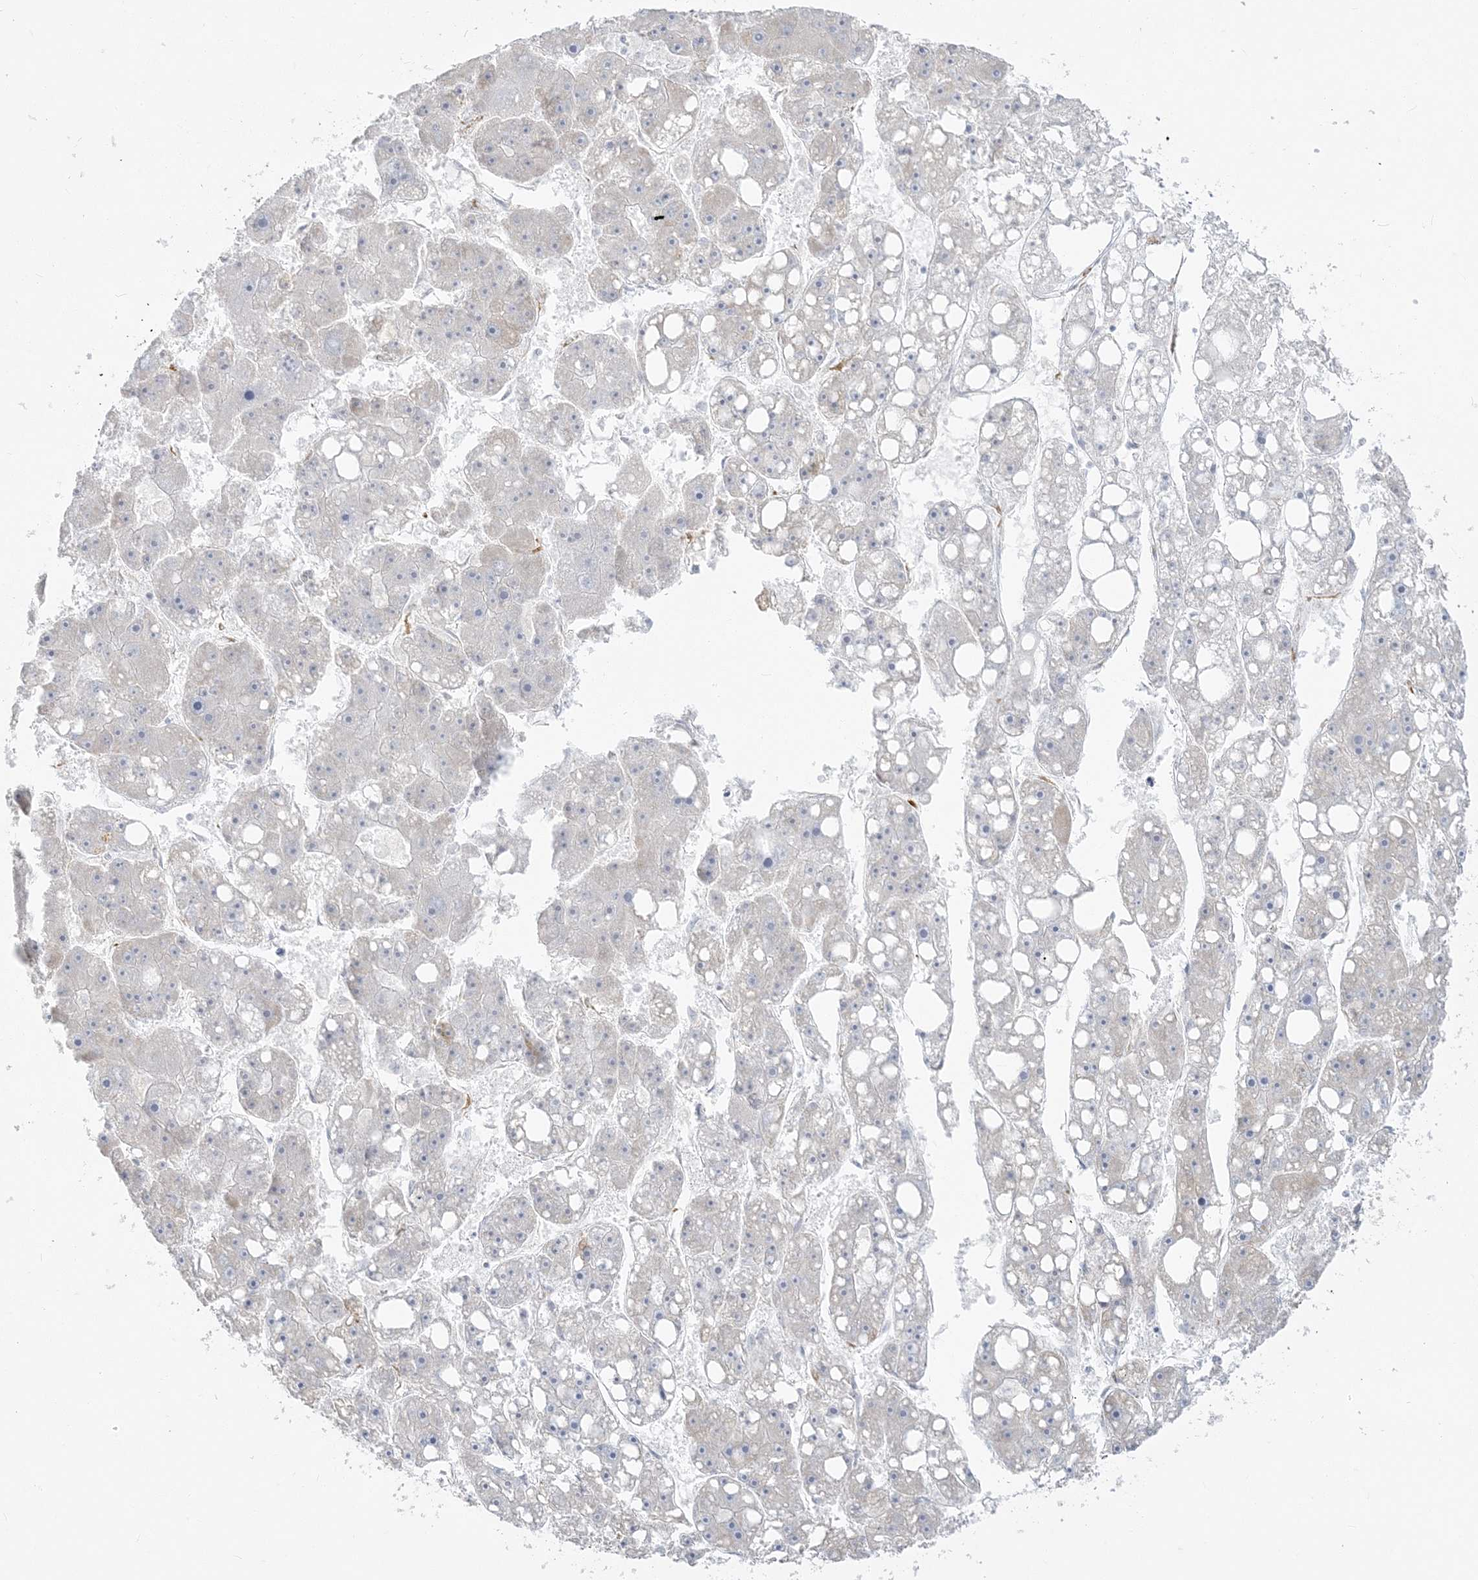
{"staining": {"intensity": "negative", "quantity": "none", "location": "none"}, "tissue": "liver cancer", "cell_type": "Tumor cells", "image_type": "cancer", "snomed": [{"axis": "morphology", "description": "Carcinoma, Hepatocellular, NOS"}, {"axis": "topography", "description": "Liver"}], "caption": "Hepatocellular carcinoma (liver) was stained to show a protein in brown. There is no significant staining in tumor cells. The staining was performed using DAB to visualize the protein expression in brown, while the nuclei were stained in blue with hematoxylin (Magnification: 20x).", "gene": "ZC3H6", "patient": {"sex": "female", "age": 61}}